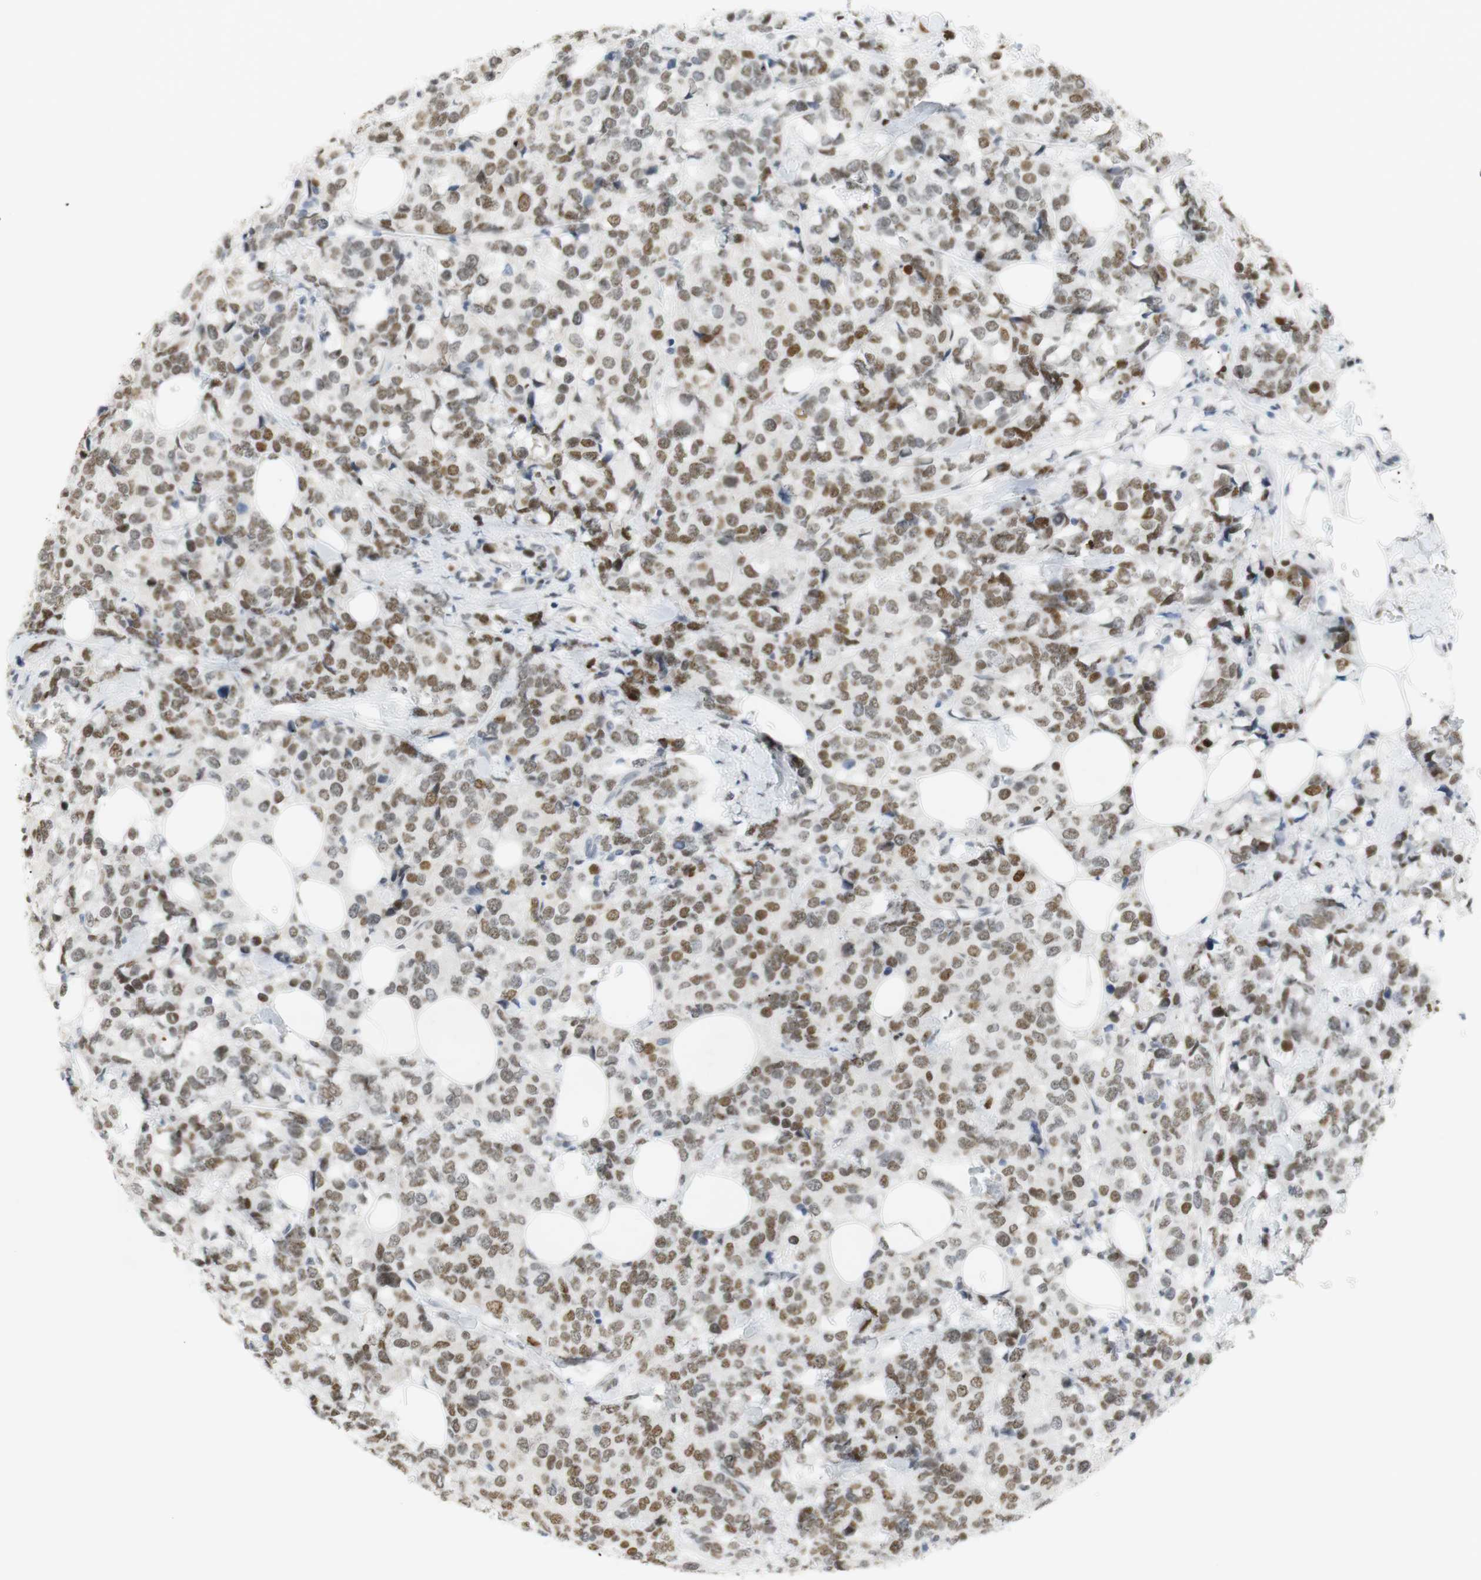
{"staining": {"intensity": "moderate", "quantity": ">75%", "location": "nuclear"}, "tissue": "breast cancer", "cell_type": "Tumor cells", "image_type": "cancer", "snomed": [{"axis": "morphology", "description": "Lobular carcinoma"}, {"axis": "topography", "description": "Breast"}], "caption": "There is medium levels of moderate nuclear expression in tumor cells of breast cancer (lobular carcinoma), as demonstrated by immunohistochemical staining (brown color).", "gene": "BMI1", "patient": {"sex": "female", "age": 59}}